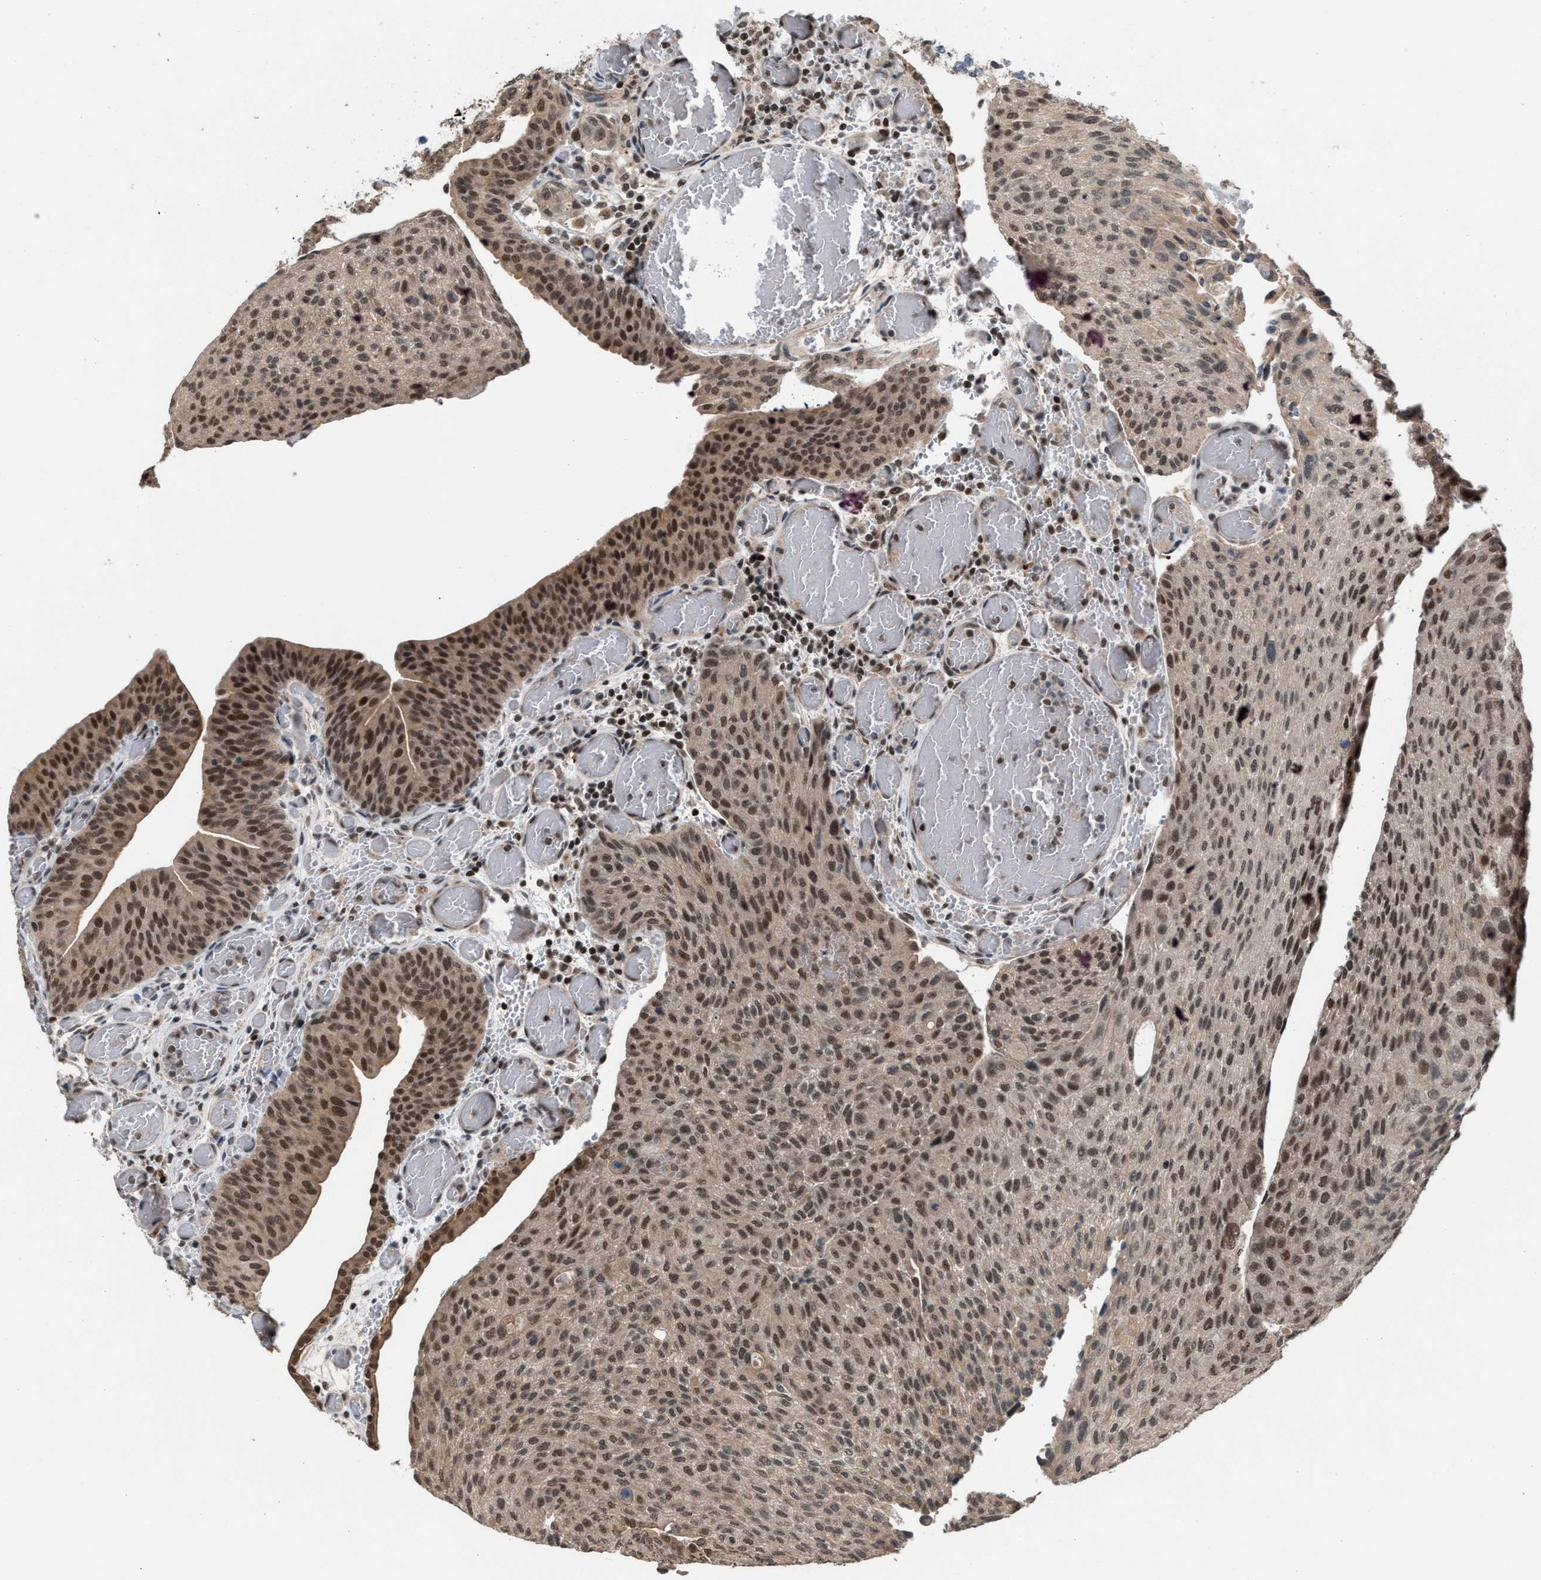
{"staining": {"intensity": "moderate", "quantity": ">75%", "location": "nuclear"}, "tissue": "urothelial cancer", "cell_type": "Tumor cells", "image_type": "cancer", "snomed": [{"axis": "morphology", "description": "Urothelial carcinoma, Low grade"}, {"axis": "morphology", "description": "Urothelial carcinoma, High grade"}, {"axis": "topography", "description": "Urinary bladder"}], "caption": "Immunohistochemical staining of urothelial cancer reveals moderate nuclear protein expression in approximately >75% of tumor cells.", "gene": "C9orf78", "patient": {"sex": "male", "age": 35}}